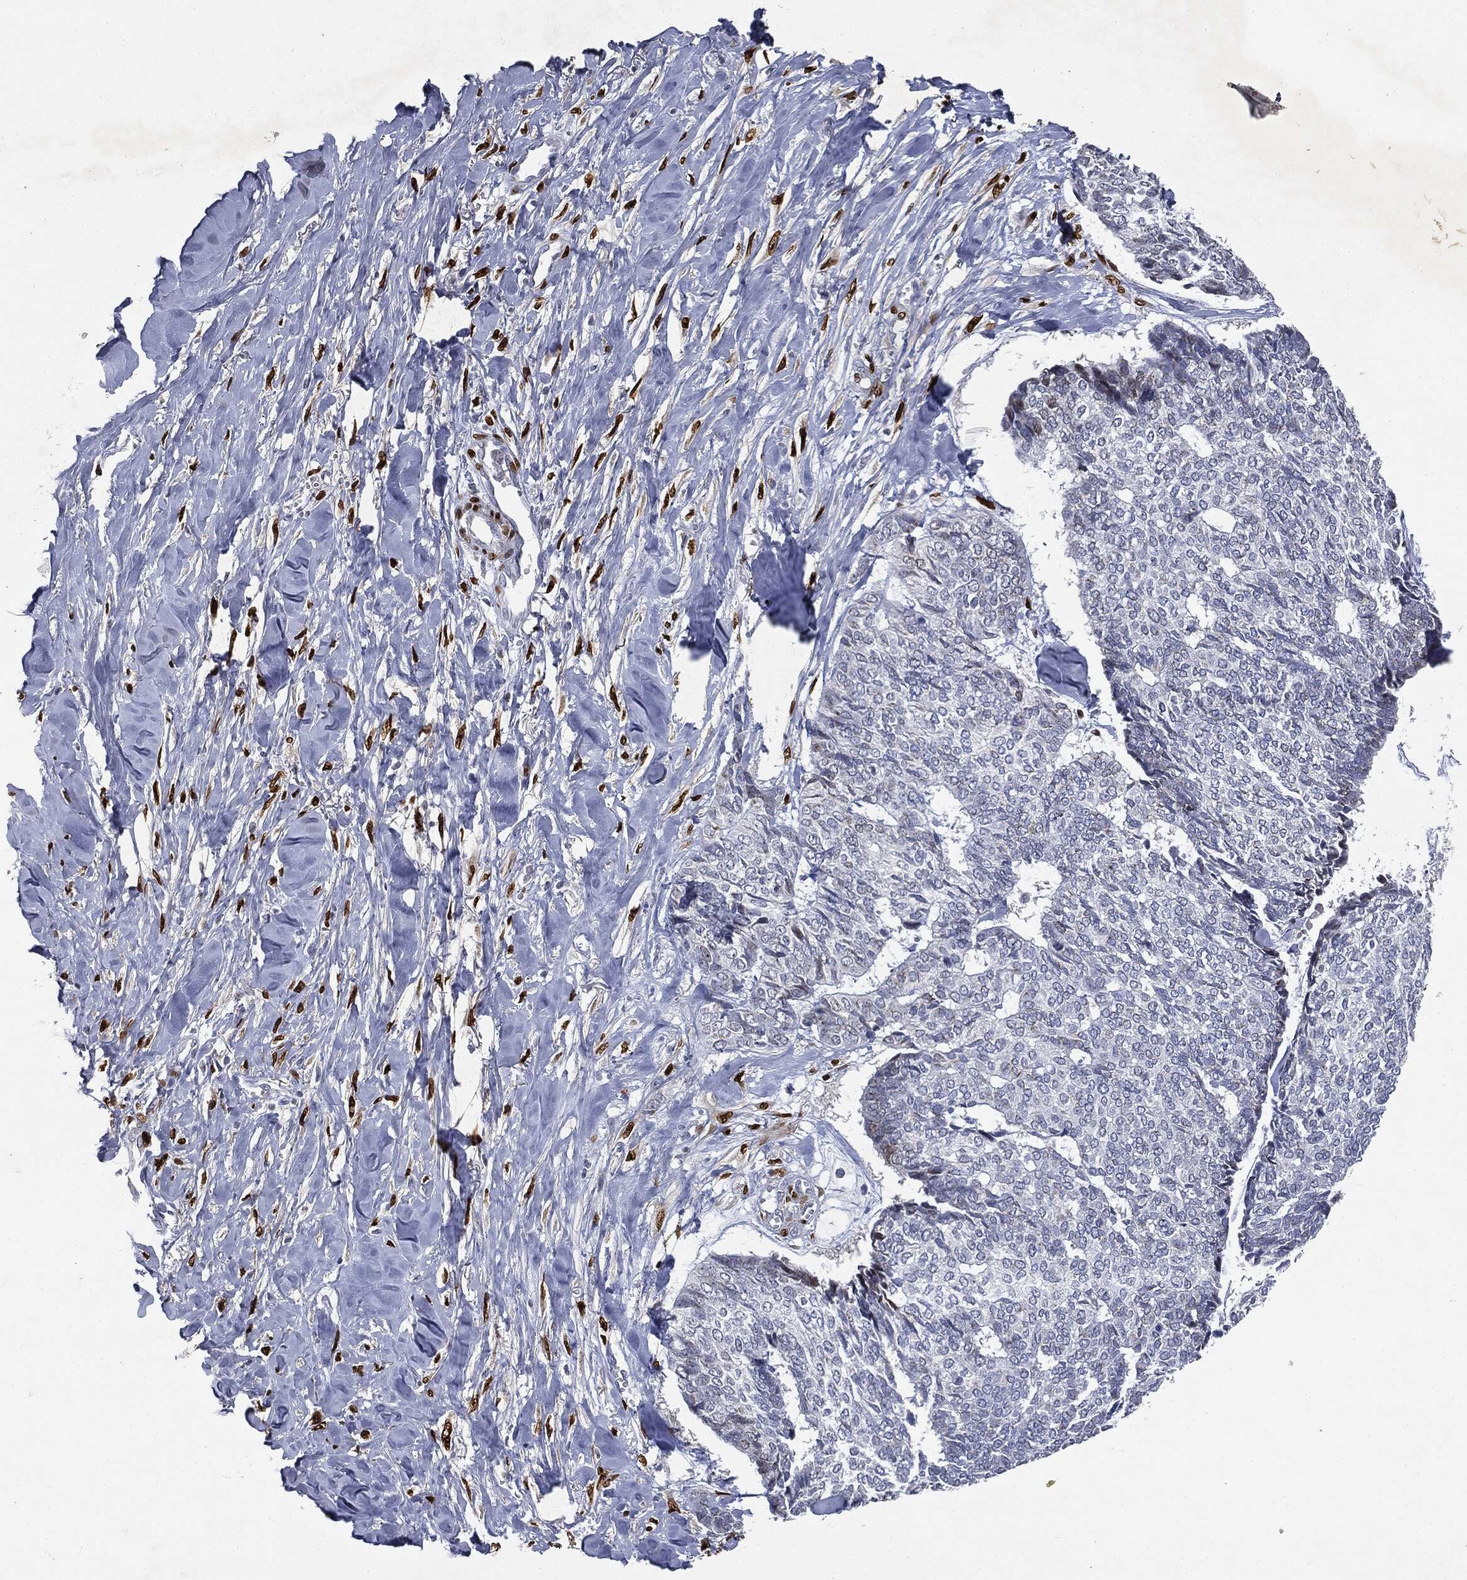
{"staining": {"intensity": "negative", "quantity": "none", "location": "none"}, "tissue": "skin cancer", "cell_type": "Tumor cells", "image_type": "cancer", "snomed": [{"axis": "morphology", "description": "Basal cell carcinoma"}, {"axis": "topography", "description": "Skin"}], "caption": "Human skin cancer stained for a protein using immunohistochemistry exhibits no positivity in tumor cells.", "gene": "CASD1", "patient": {"sex": "male", "age": 86}}